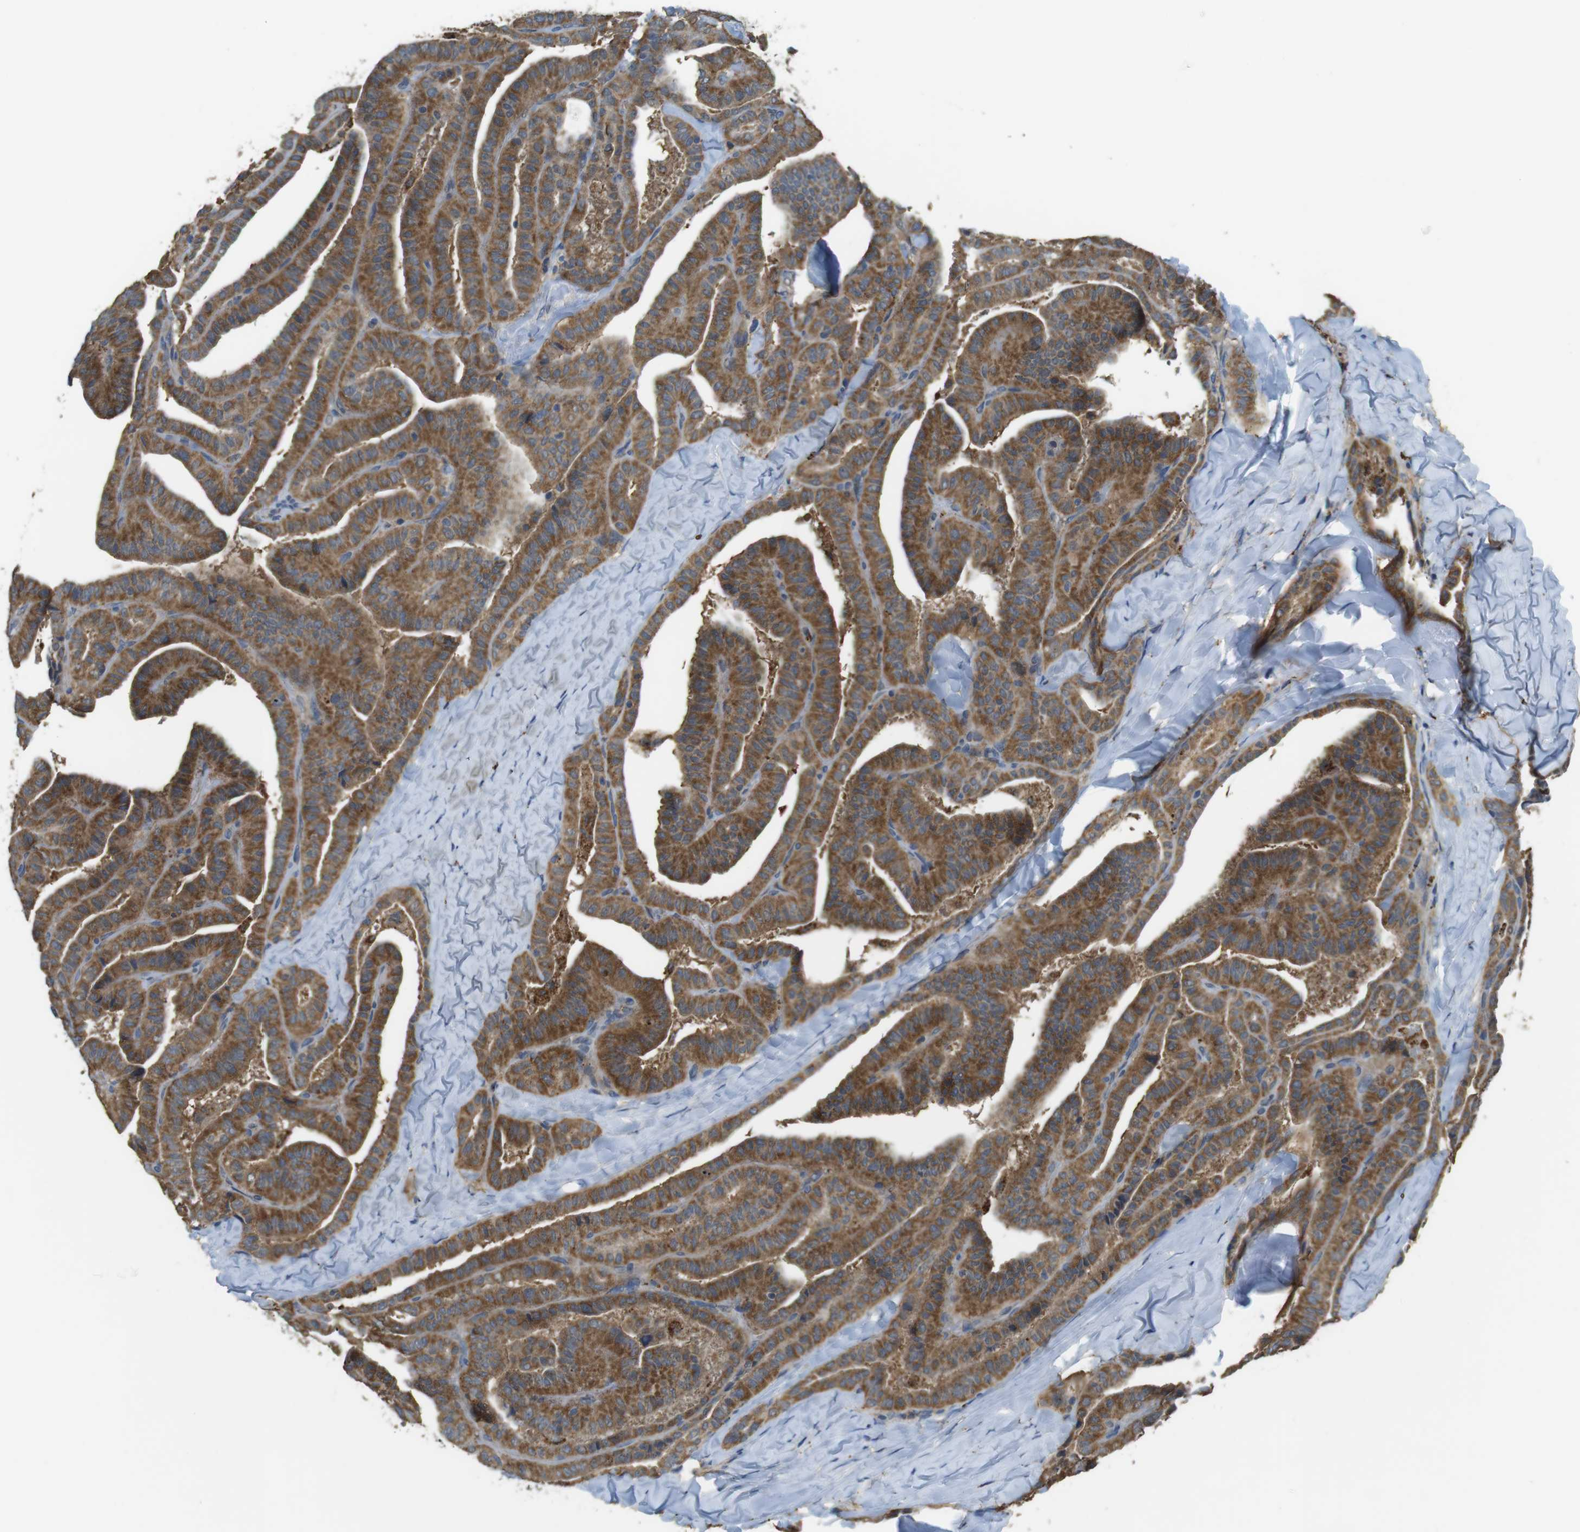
{"staining": {"intensity": "strong", "quantity": ">75%", "location": "cytoplasmic/membranous"}, "tissue": "thyroid cancer", "cell_type": "Tumor cells", "image_type": "cancer", "snomed": [{"axis": "morphology", "description": "Papillary adenocarcinoma, NOS"}, {"axis": "topography", "description": "Thyroid gland"}], "caption": "A brown stain highlights strong cytoplasmic/membranous positivity of a protein in human thyroid cancer (papillary adenocarcinoma) tumor cells.", "gene": "BRI3BP", "patient": {"sex": "male", "age": 77}}